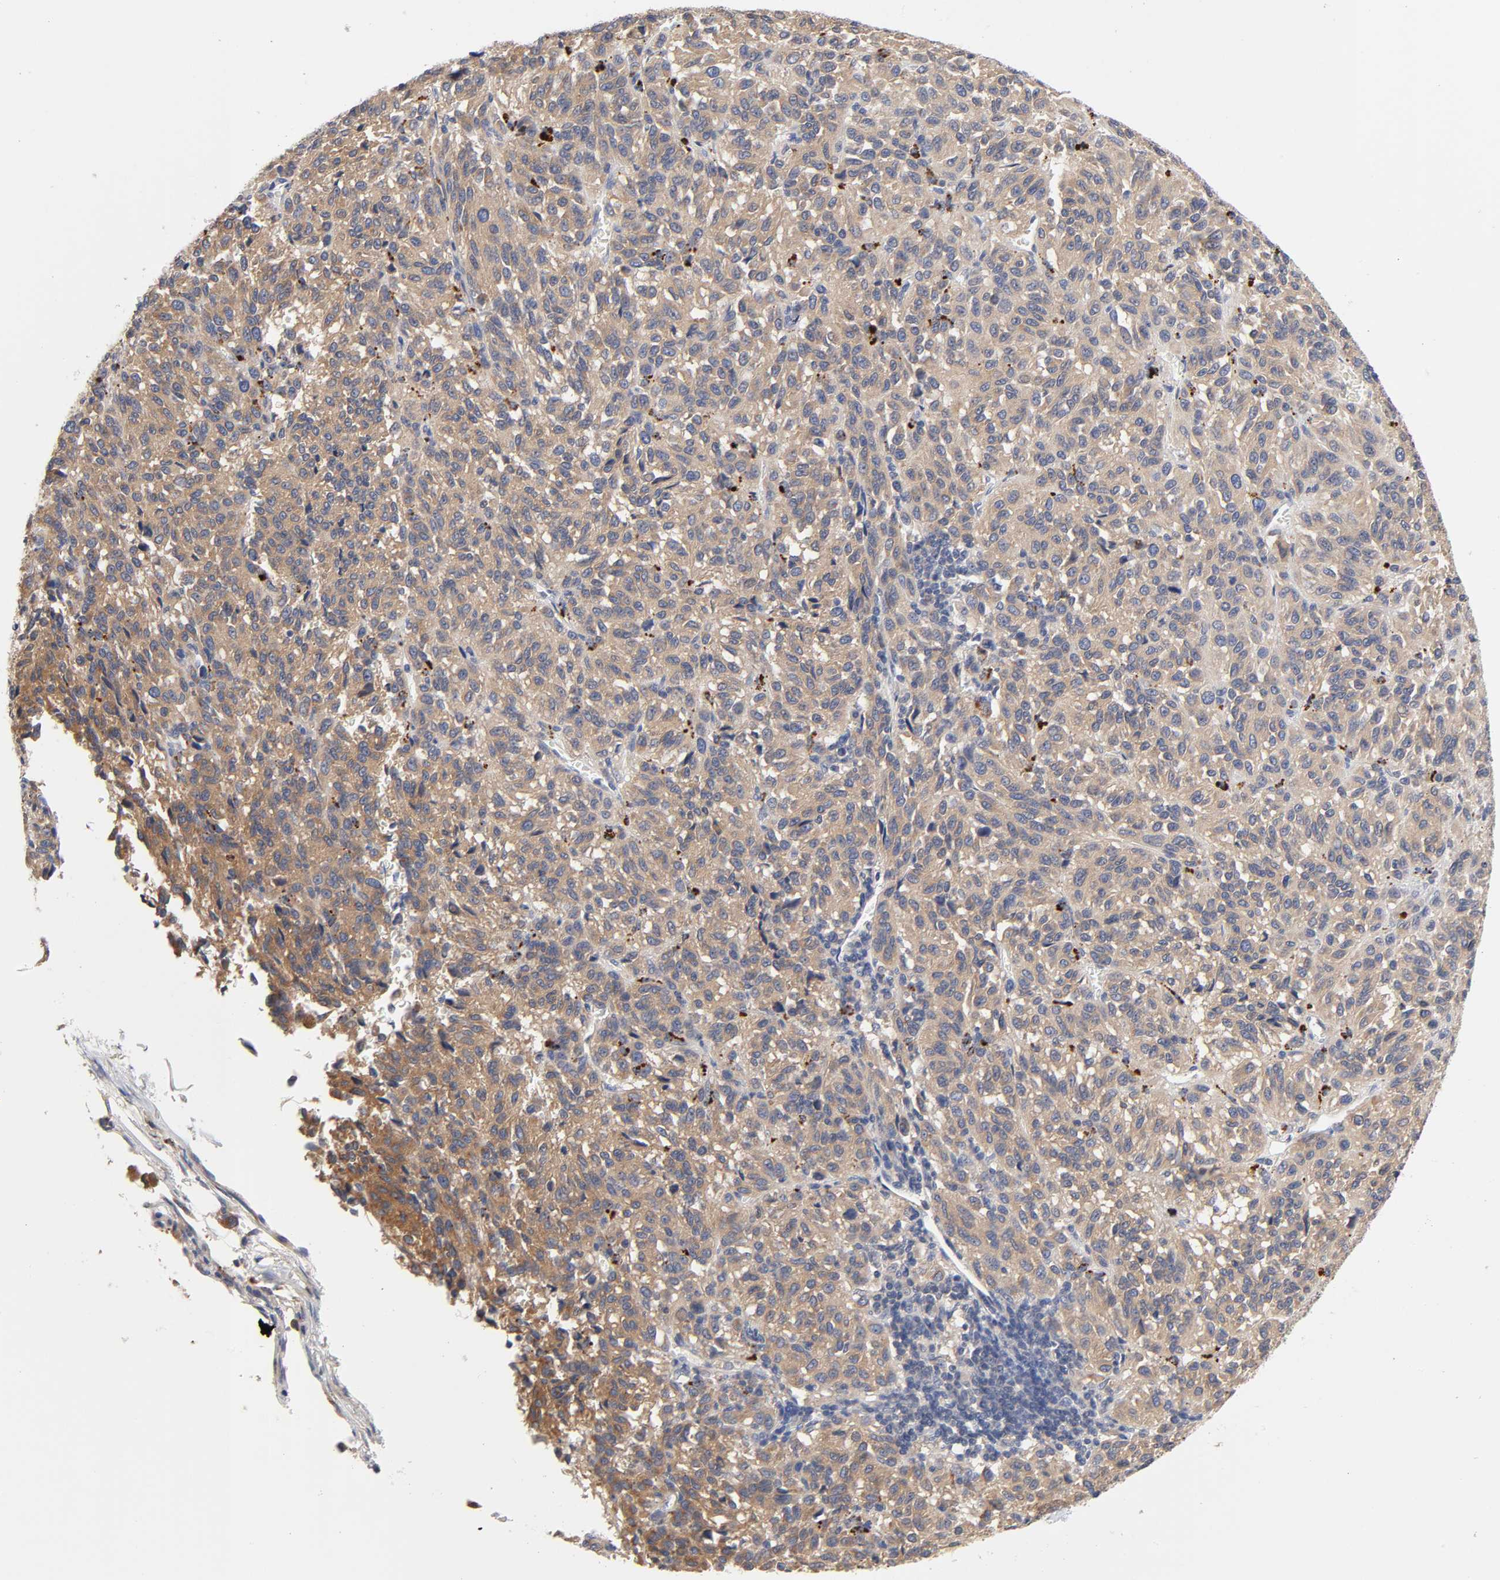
{"staining": {"intensity": "weak", "quantity": ">75%", "location": "cytoplasmic/membranous"}, "tissue": "melanoma", "cell_type": "Tumor cells", "image_type": "cancer", "snomed": [{"axis": "morphology", "description": "Malignant melanoma, Metastatic site"}, {"axis": "topography", "description": "Lung"}], "caption": "Tumor cells show low levels of weak cytoplasmic/membranous expression in about >75% of cells in human melanoma. (IHC, brightfield microscopy, high magnification).", "gene": "C17orf75", "patient": {"sex": "male", "age": 64}}